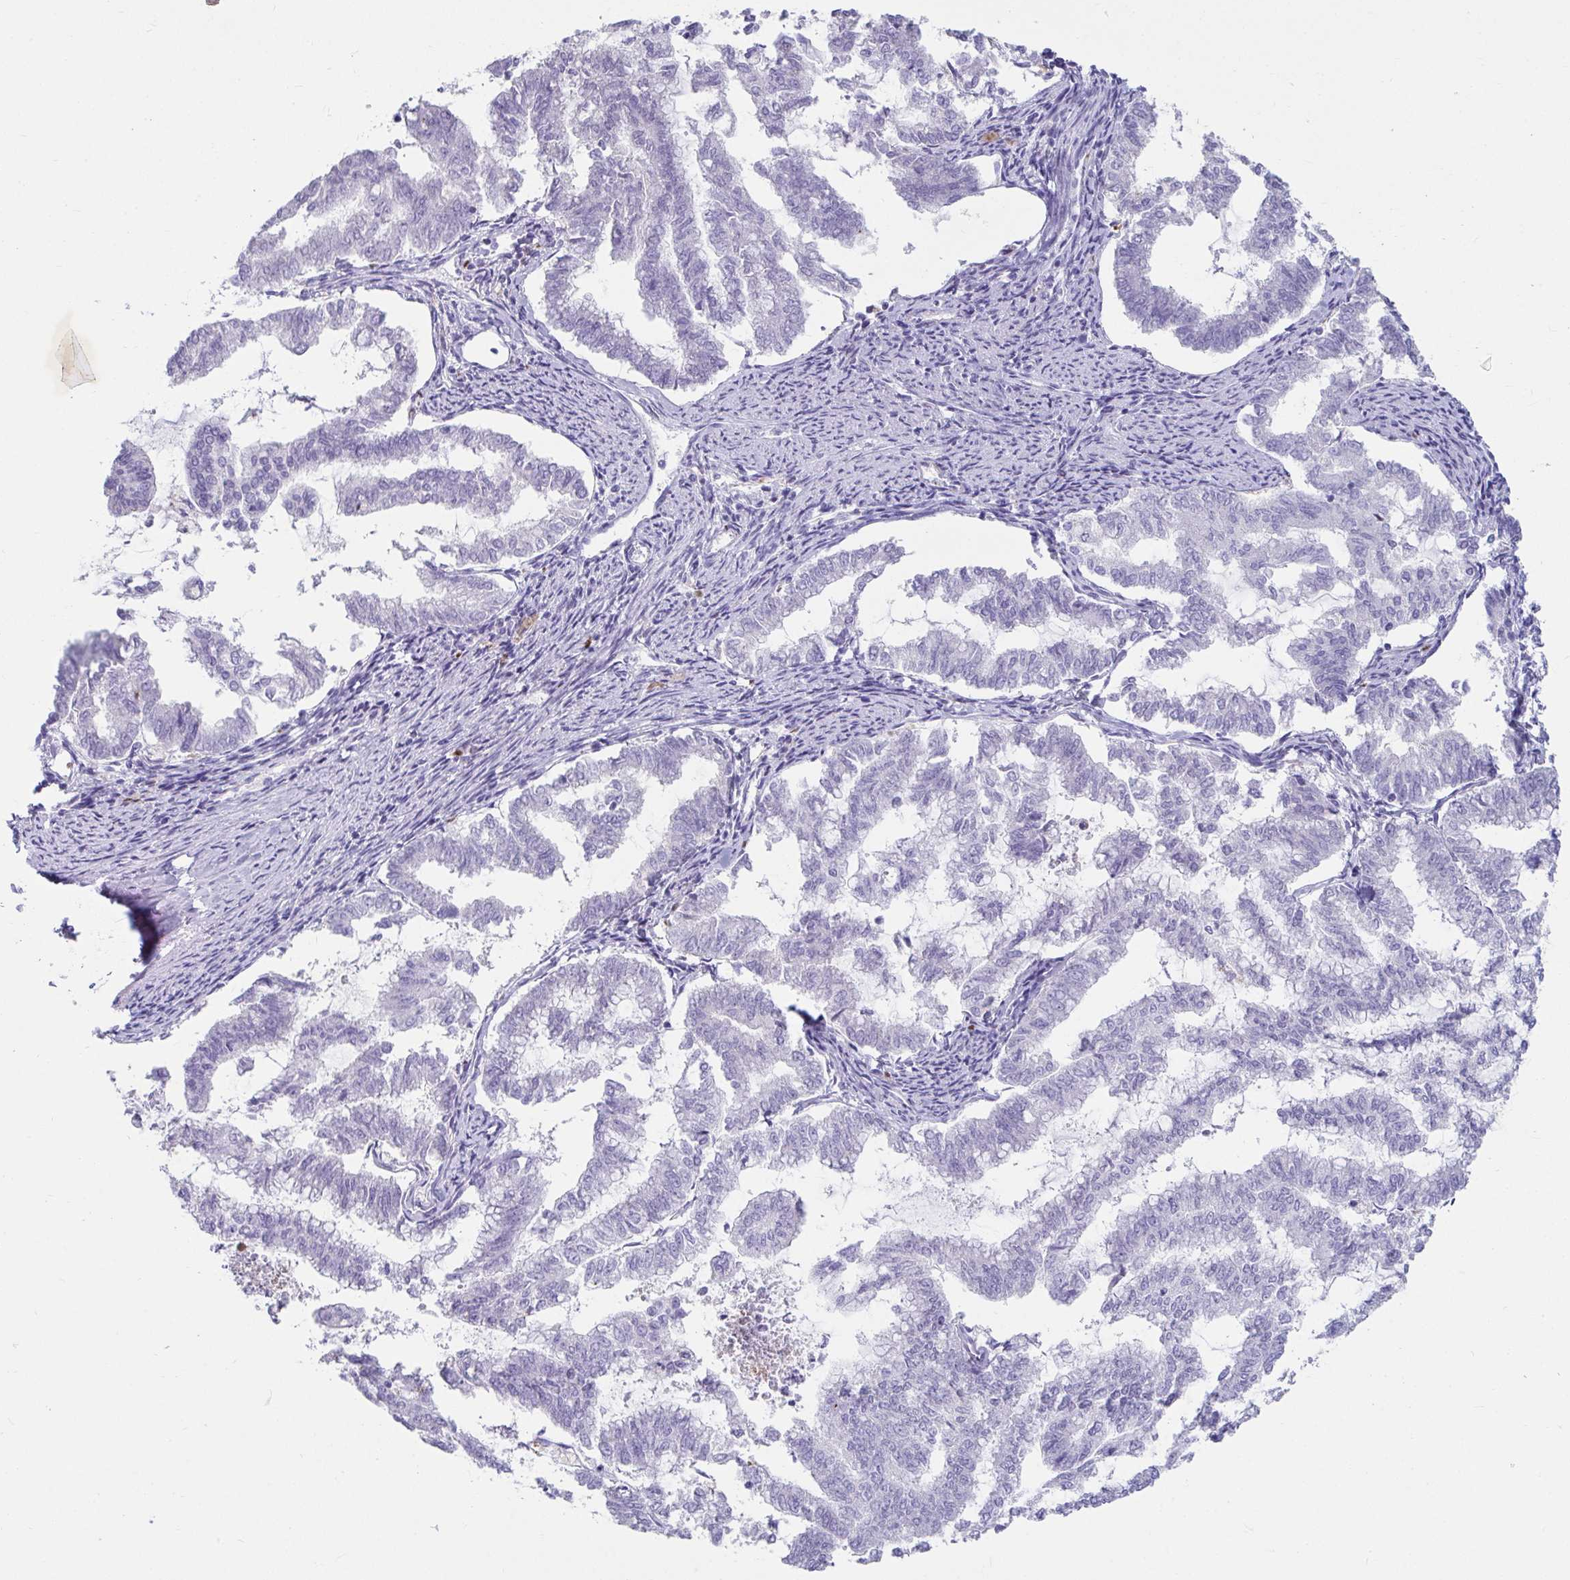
{"staining": {"intensity": "negative", "quantity": "none", "location": "none"}, "tissue": "endometrial cancer", "cell_type": "Tumor cells", "image_type": "cancer", "snomed": [{"axis": "morphology", "description": "Adenocarcinoma, NOS"}, {"axis": "topography", "description": "Endometrium"}], "caption": "Endometrial cancer (adenocarcinoma) stained for a protein using immunohistochemistry displays no positivity tumor cells.", "gene": "ZNF586", "patient": {"sex": "female", "age": 79}}